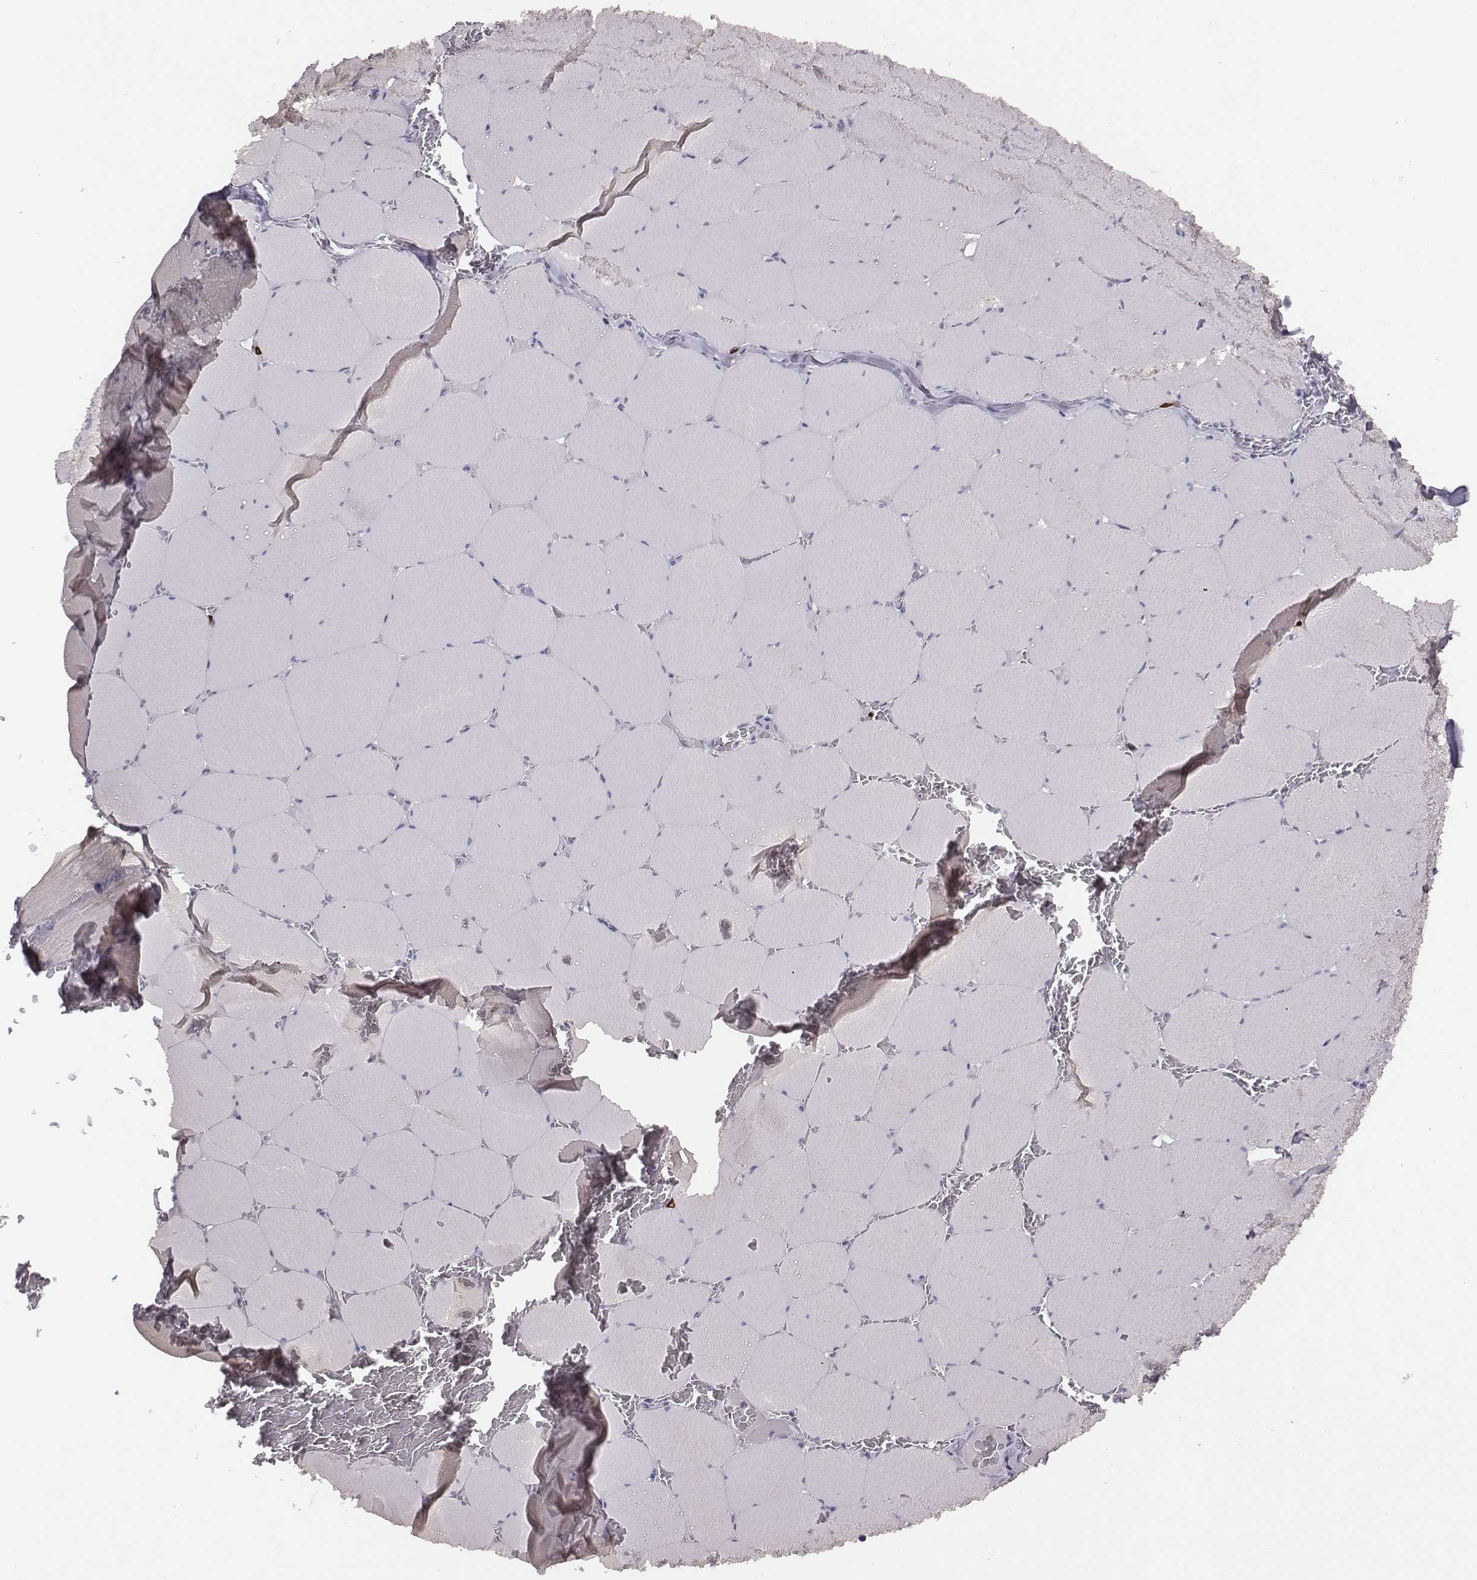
{"staining": {"intensity": "negative", "quantity": "none", "location": "none"}, "tissue": "skeletal muscle", "cell_type": "Myocytes", "image_type": "normal", "snomed": [{"axis": "morphology", "description": "Normal tissue, NOS"}, {"axis": "morphology", "description": "Malignant melanoma, Metastatic site"}, {"axis": "topography", "description": "Skeletal muscle"}], "caption": "High power microscopy micrograph of an immunohistochemistry (IHC) micrograph of benign skeletal muscle, revealing no significant expression in myocytes.", "gene": "P2RY10", "patient": {"sex": "male", "age": 50}}